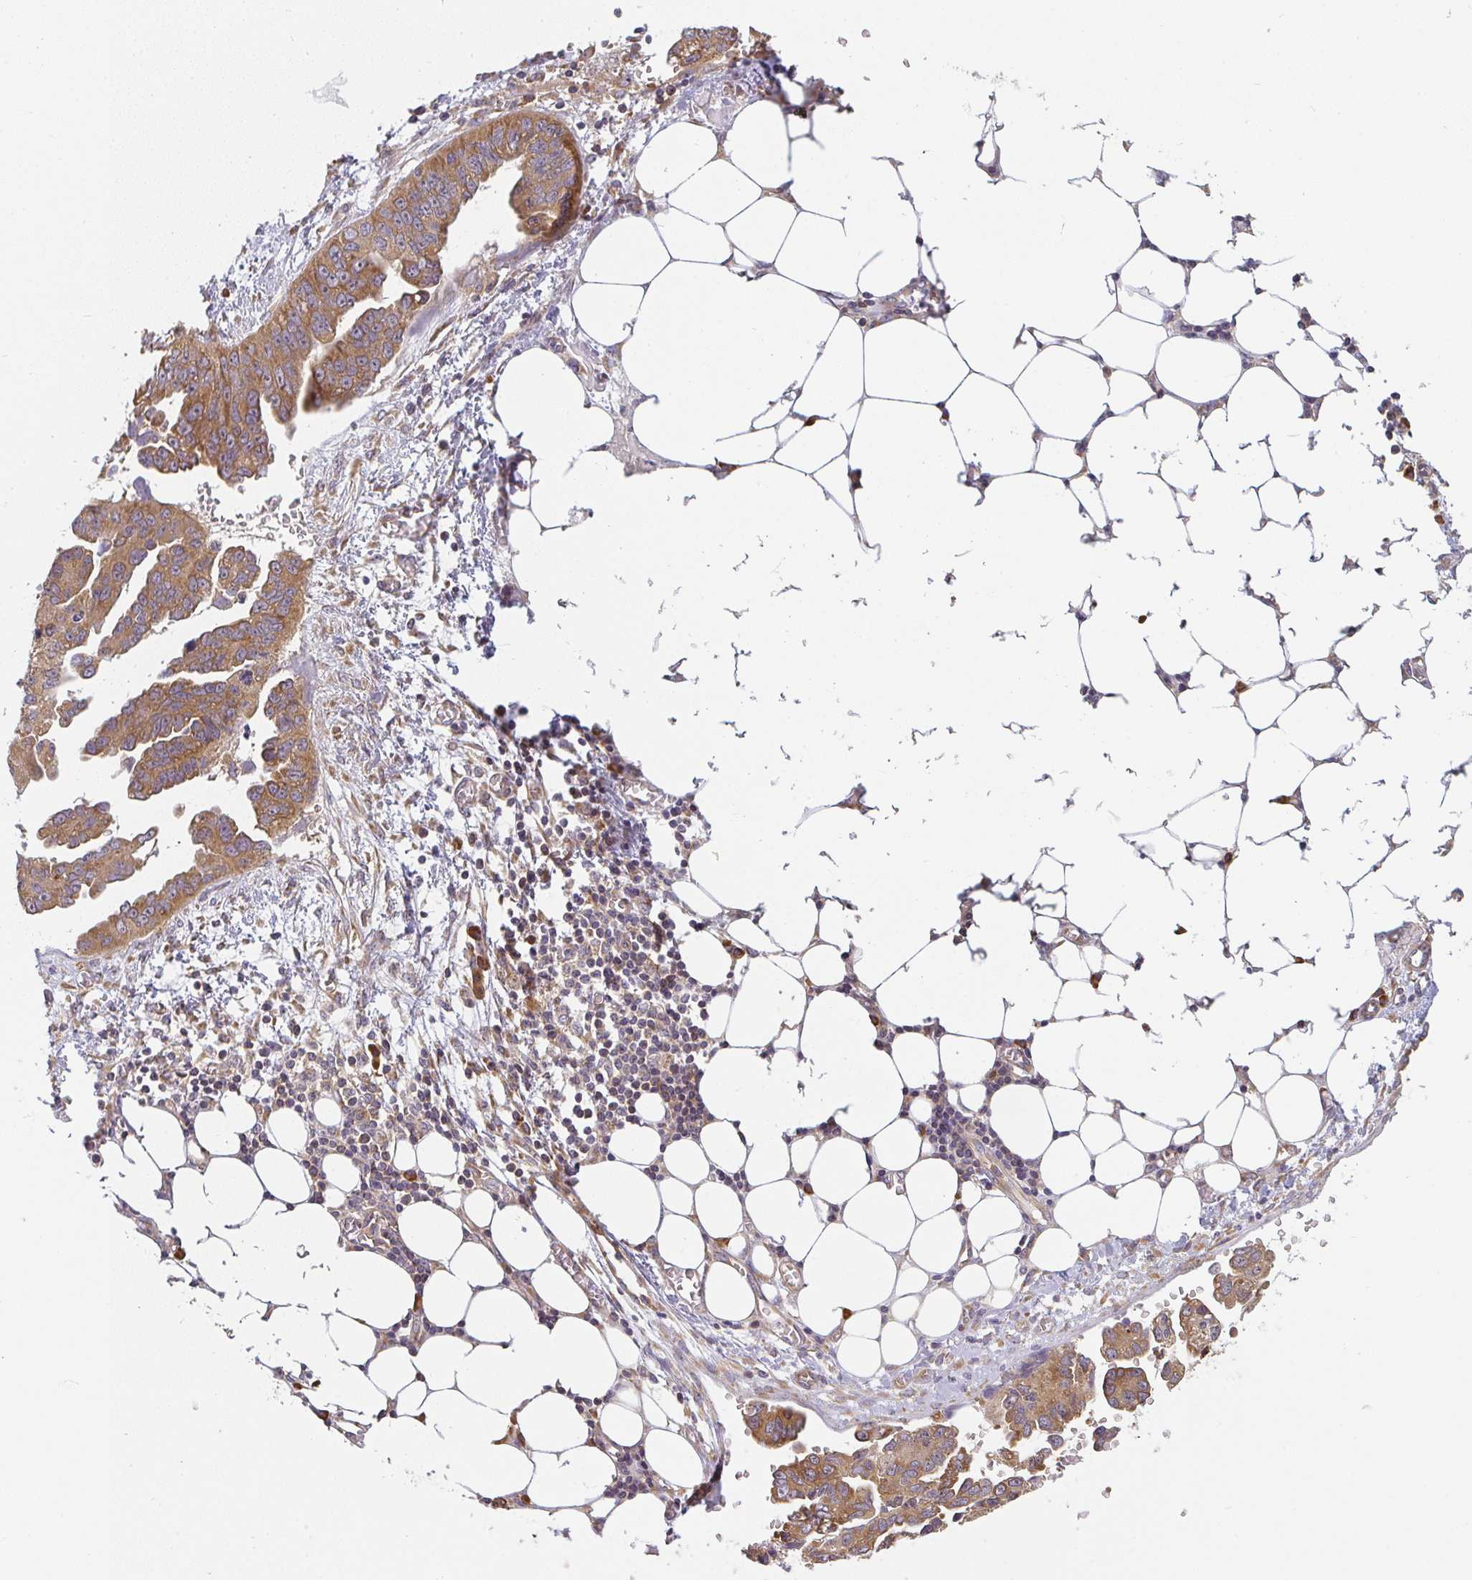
{"staining": {"intensity": "moderate", "quantity": ">75%", "location": "cytoplasmic/membranous"}, "tissue": "ovarian cancer", "cell_type": "Tumor cells", "image_type": "cancer", "snomed": [{"axis": "morphology", "description": "Cystadenocarcinoma, serous, NOS"}, {"axis": "topography", "description": "Ovary"}], "caption": "A brown stain shows moderate cytoplasmic/membranous staining of a protein in human ovarian cancer (serous cystadenocarcinoma) tumor cells.", "gene": "SLC35B3", "patient": {"sex": "female", "age": 75}}